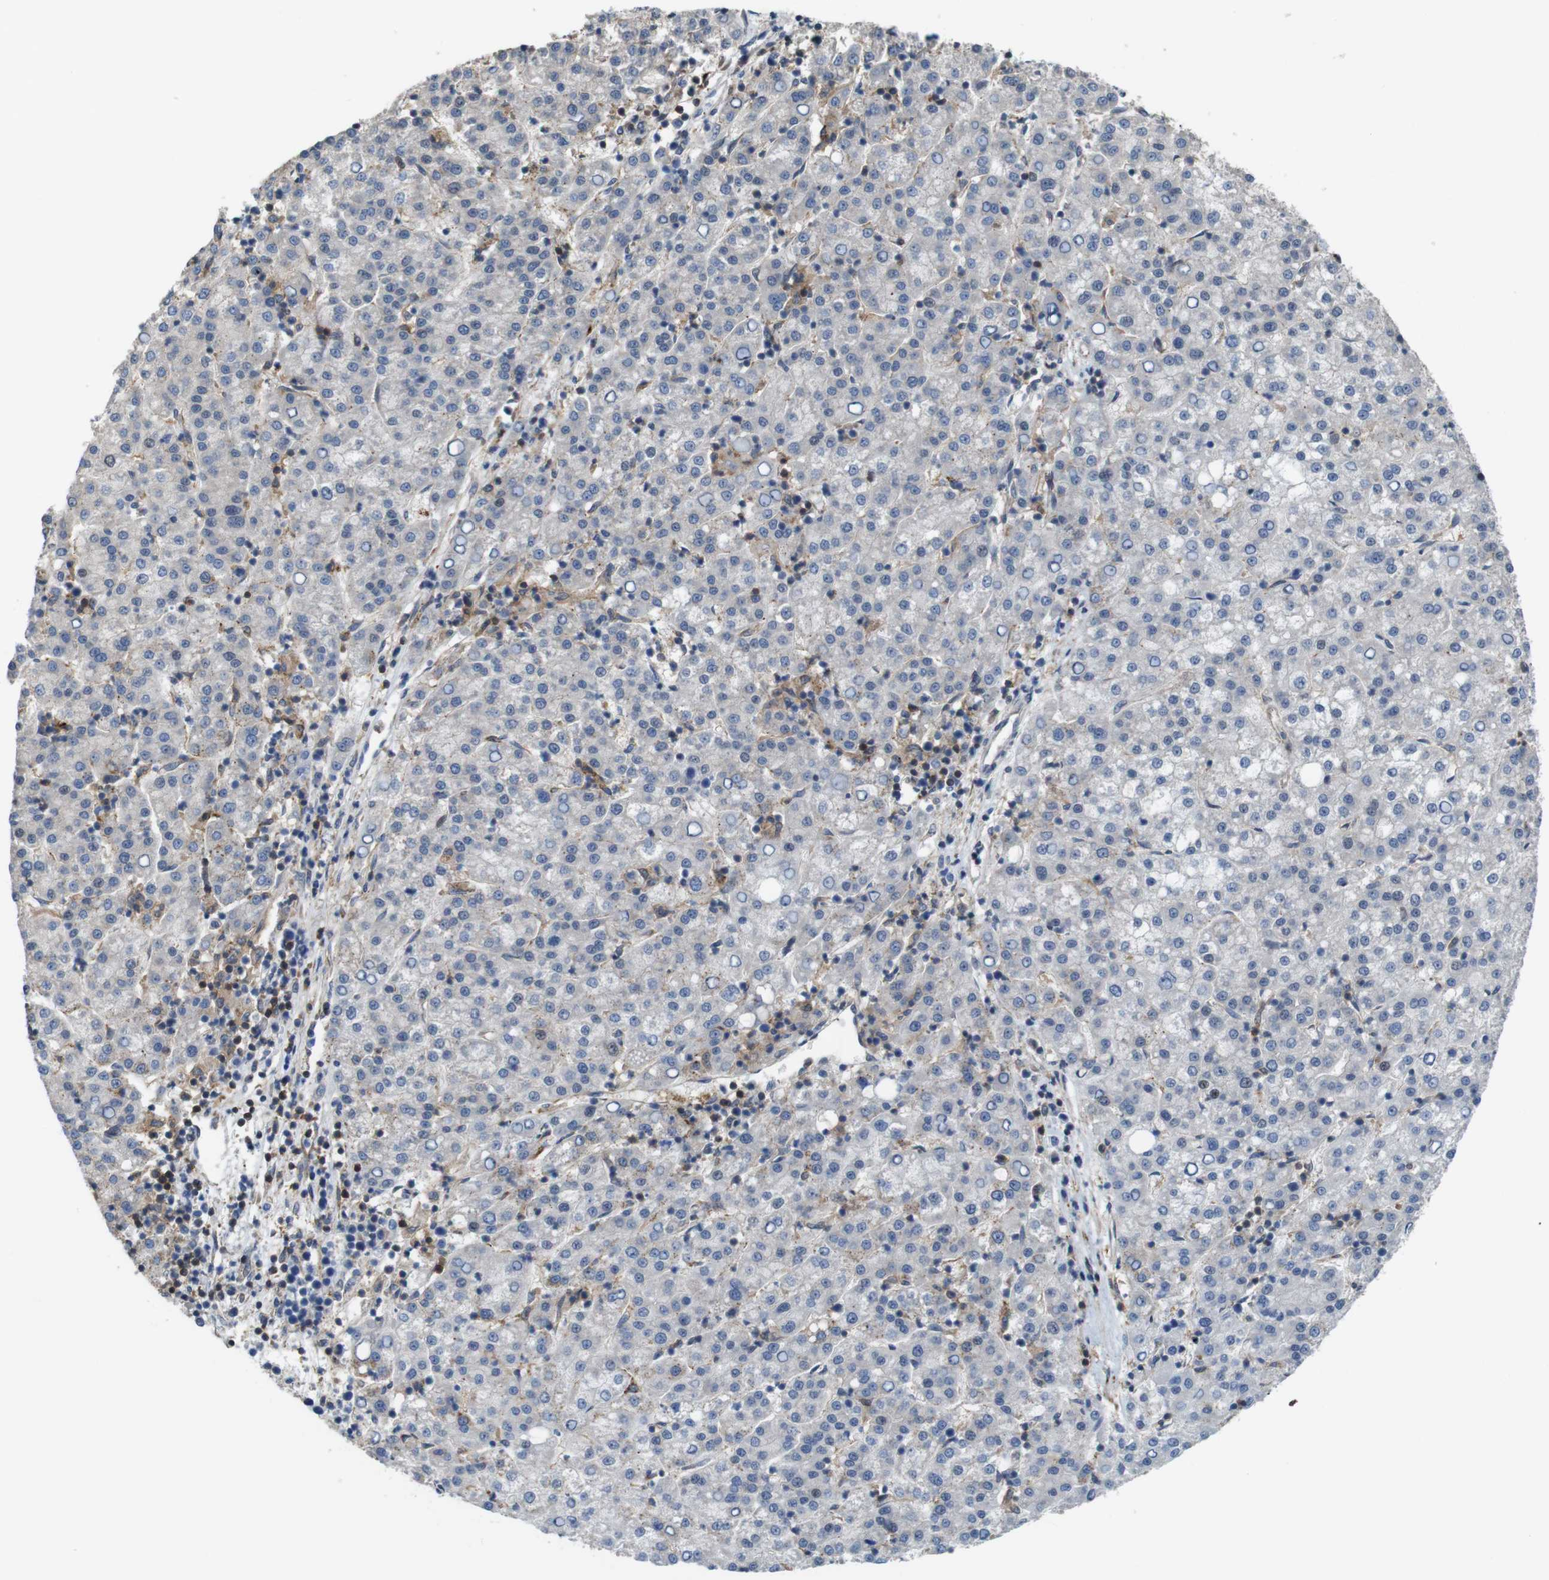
{"staining": {"intensity": "negative", "quantity": "none", "location": "none"}, "tissue": "liver cancer", "cell_type": "Tumor cells", "image_type": "cancer", "snomed": [{"axis": "morphology", "description": "Carcinoma, Hepatocellular, NOS"}, {"axis": "topography", "description": "Liver"}], "caption": "Immunohistochemical staining of liver cancer demonstrates no significant staining in tumor cells.", "gene": "PCOLCE2", "patient": {"sex": "female", "age": 58}}